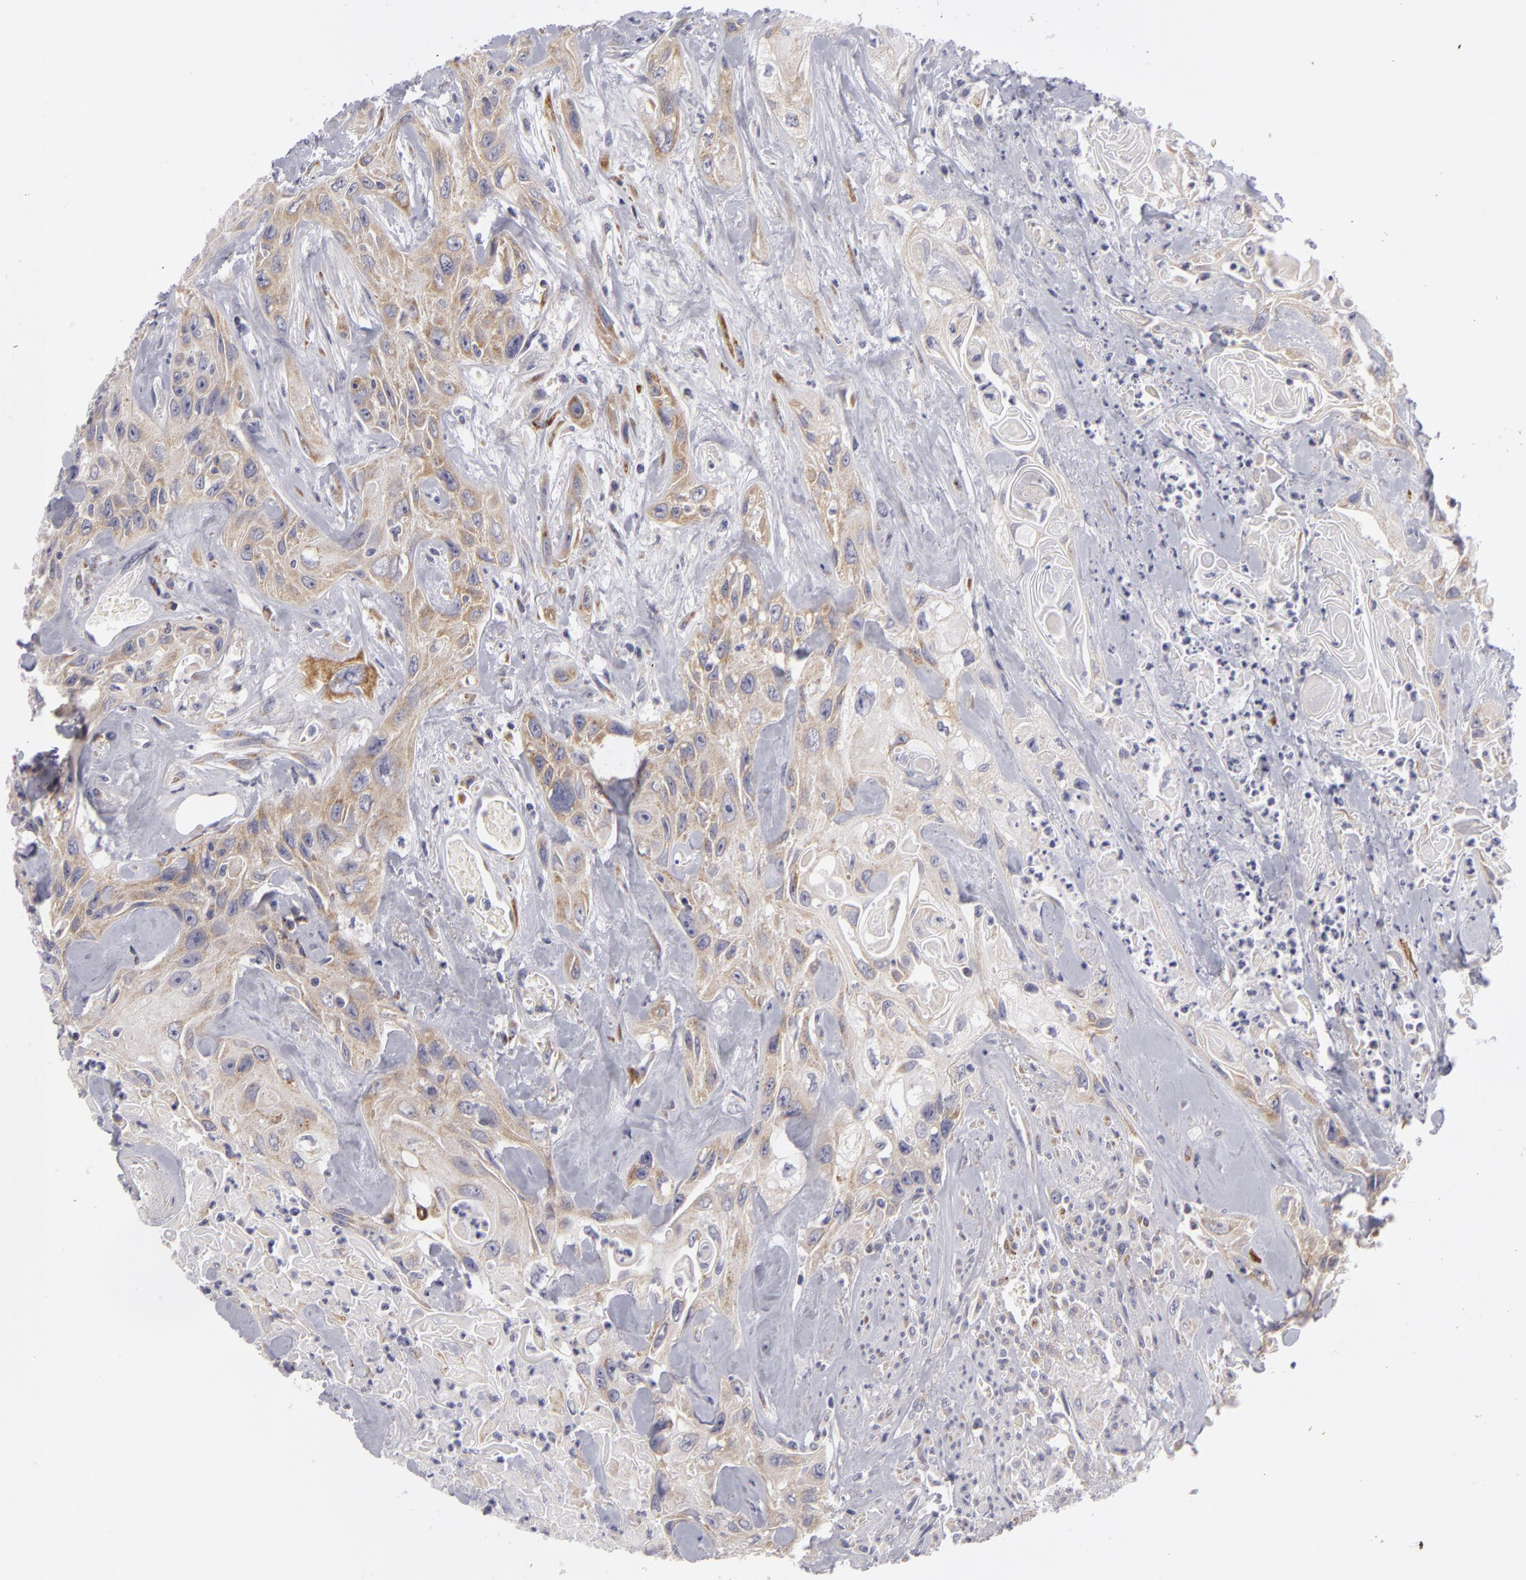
{"staining": {"intensity": "weak", "quantity": ">75%", "location": "cytoplasmic/membranous"}, "tissue": "urothelial cancer", "cell_type": "Tumor cells", "image_type": "cancer", "snomed": [{"axis": "morphology", "description": "Urothelial carcinoma, High grade"}, {"axis": "topography", "description": "Urinary bladder"}], "caption": "This histopathology image displays immunohistochemistry (IHC) staining of high-grade urothelial carcinoma, with low weak cytoplasmic/membranous staining in approximately >75% of tumor cells.", "gene": "ATP2B3", "patient": {"sex": "female", "age": 84}}